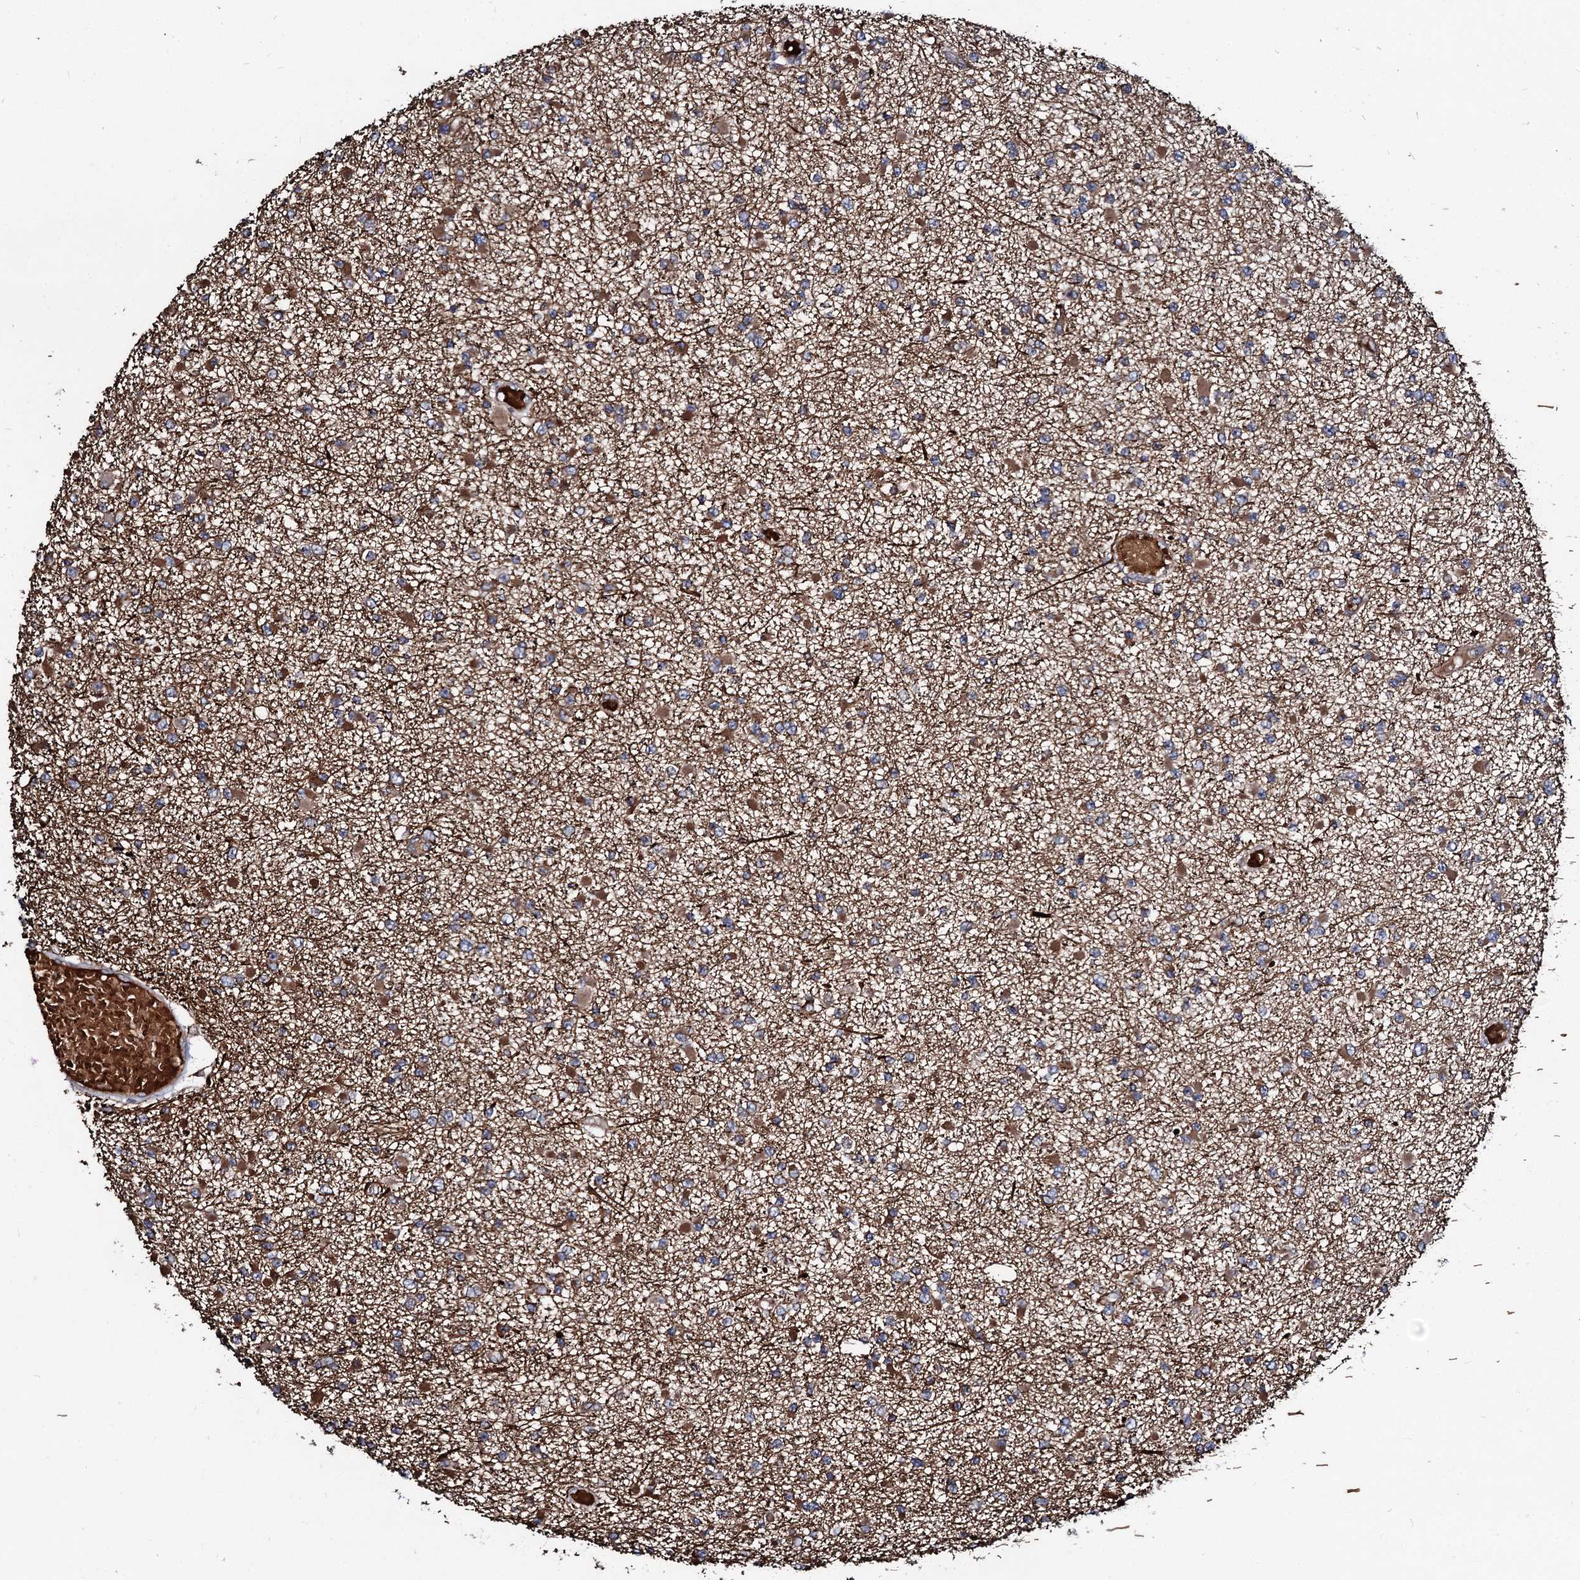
{"staining": {"intensity": "moderate", "quantity": "25%-75%", "location": "cytoplasmic/membranous"}, "tissue": "glioma", "cell_type": "Tumor cells", "image_type": "cancer", "snomed": [{"axis": "morphology", "description": "Glioma, malignant, Low grade"}, {"axis": "topography", "description": "Brain"}], "caption": "The image displays a brown stain indicating the presence of a protein in the cytoplasmic/membranous of tumor cells in glioma. (DAB = brown stain, brightfield microscopy at high magnification).", "gene": "KXD1", "patient": {"sex": "female", "age": 22}}